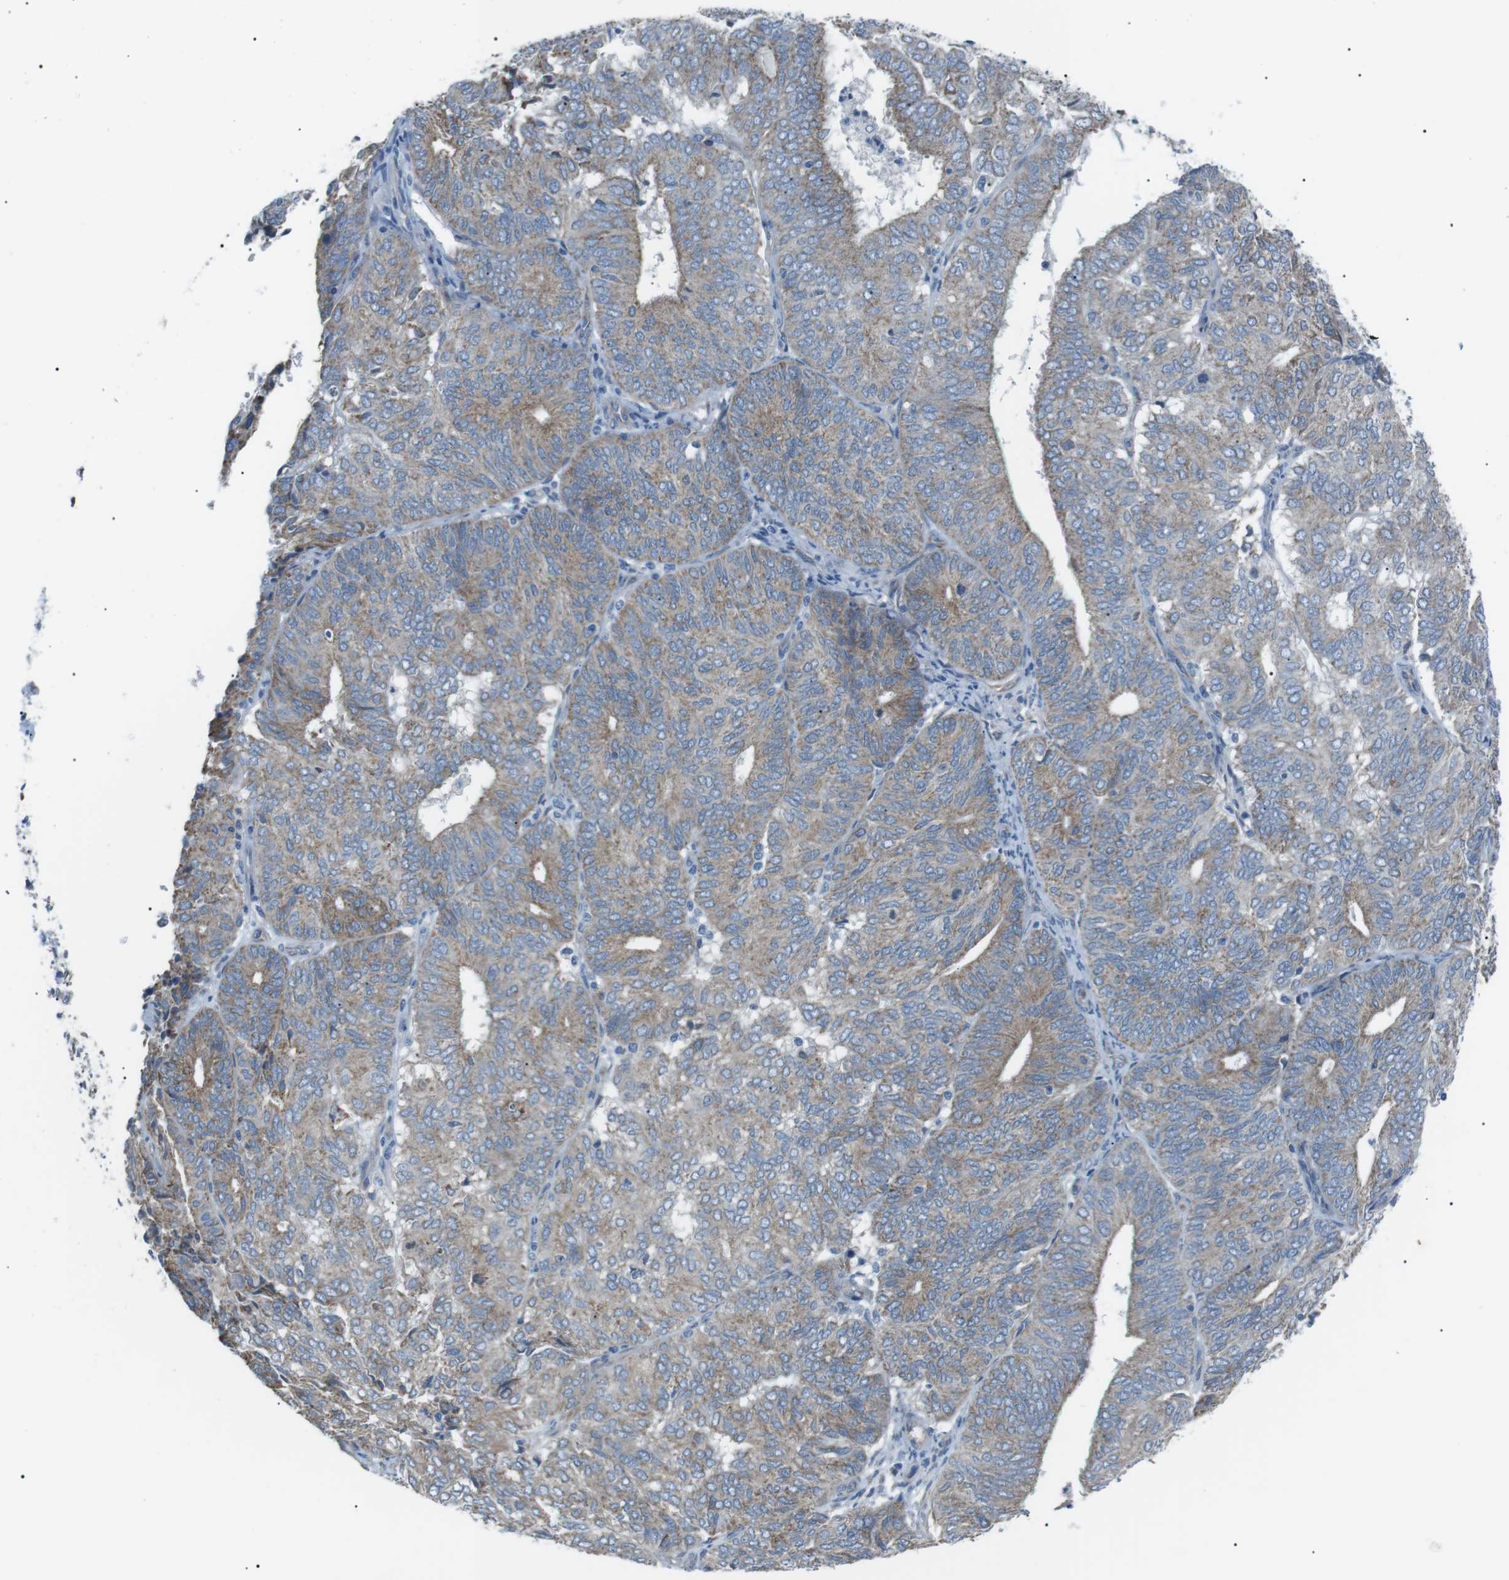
{"staining": {"intensity": "moderate", "quantity": "25%-75%", "location": "cytoplasmic/membranous"}, "tissue": "endometrial cancer", "cell_type": "Tumor cells", "image_type": "cancer", "snomed": [{"axis": "morphology", "description": "Adenocarcinoma, NOS"}, {"axis": "topography", "description": "Uterus"}], "caption": "This micrograph displays IHC staining of human endometrial adenocarcinoma, with medium moderate cytoplasmic/membranous staining in approximately 25%-75% of tumor cells.", "gene": "MTARC2", "patient": {"sex": "female", "age": 60}}